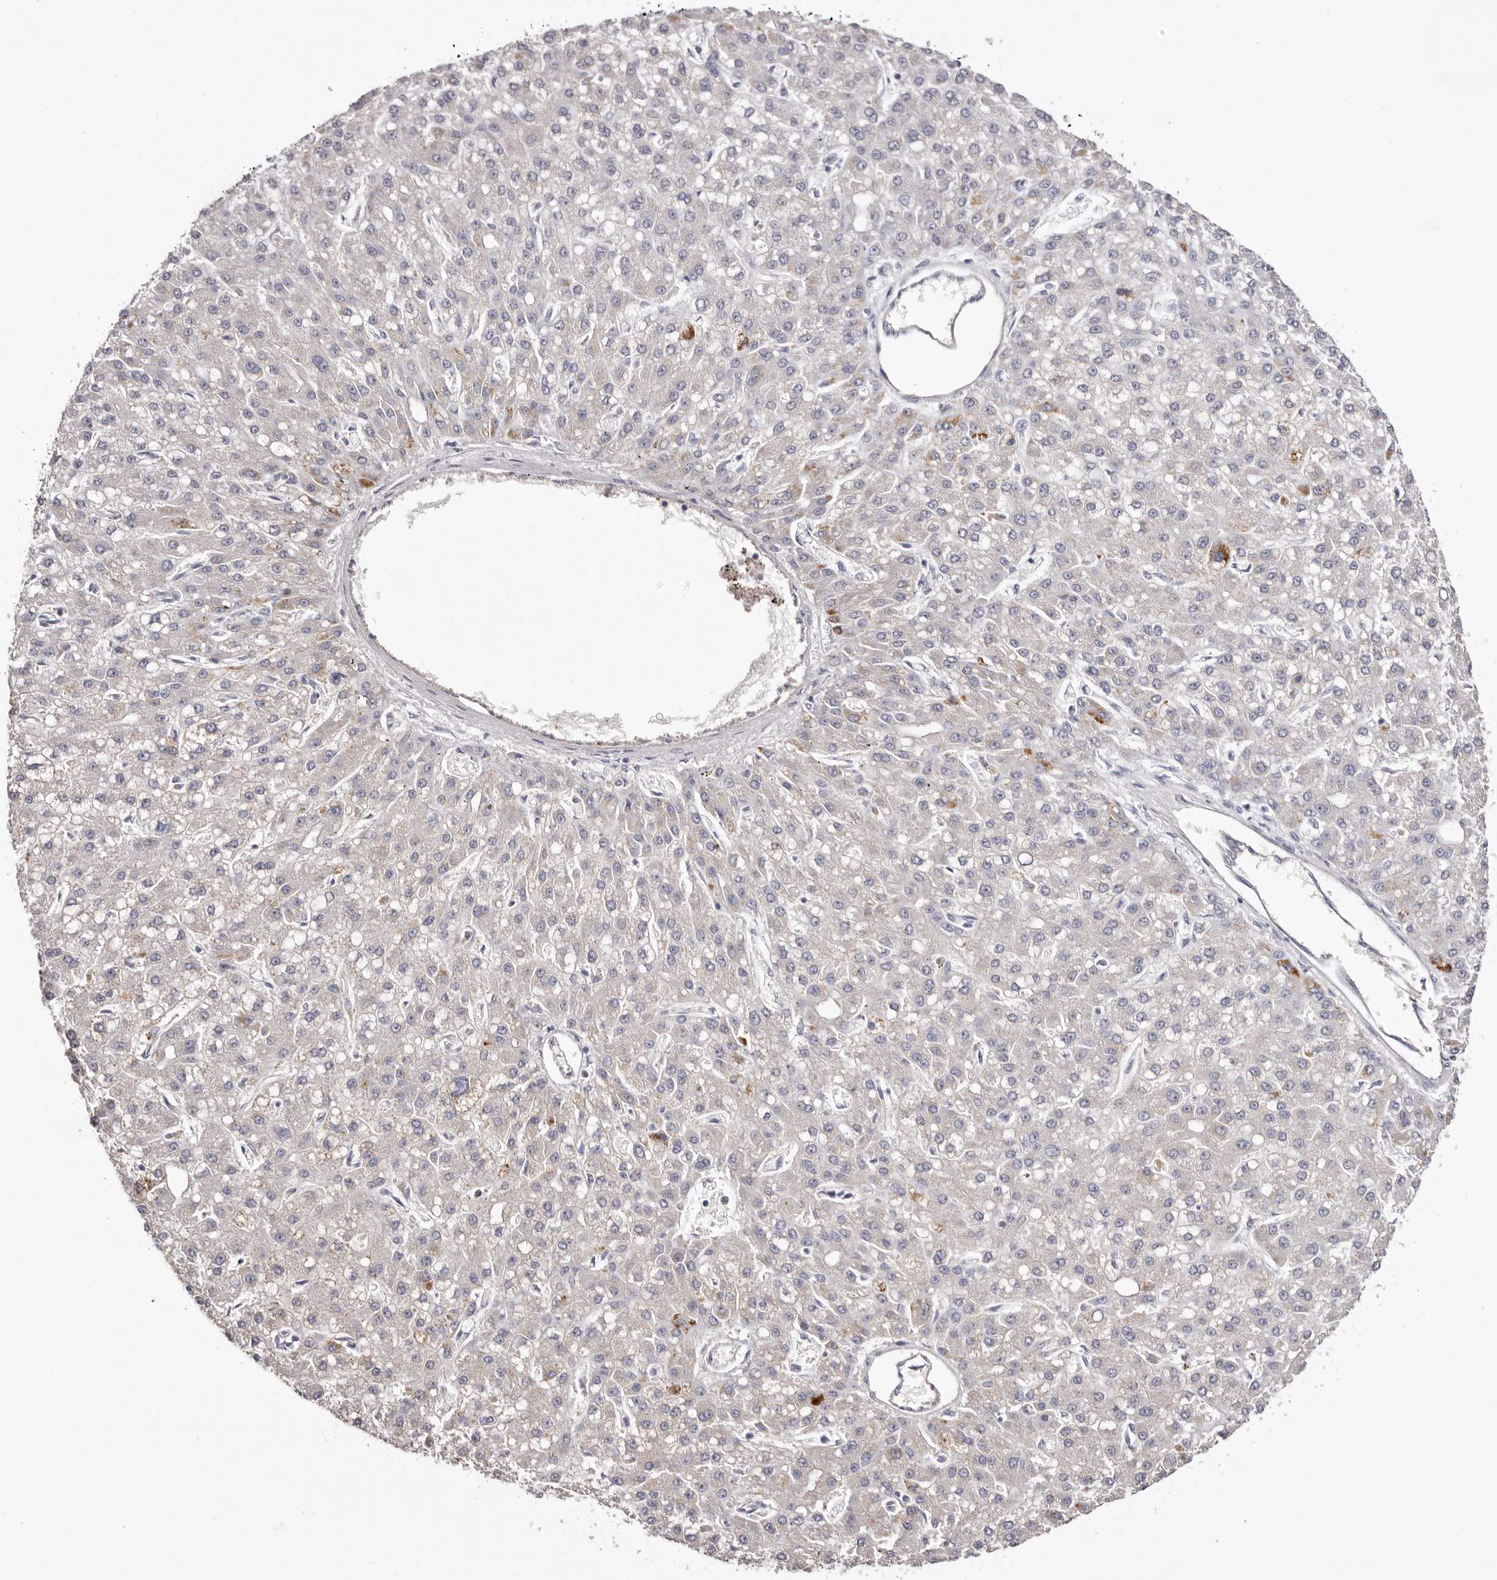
{"staining": {"intensity": "moderate", "quantity": "<25%", "location": "cytoplasmic/membranous"}, "tissue": "liver cancer", "cell_type": "Tumor cells", "image_type": "cancer", "snomed": [{"axis": "morphology", "description": "Carcinoma, Hepatocellular, NOS"}, {"axis": "topography", "description": "Liver"}], "caption": "This photomicrograph displays liver hepatocellular carcinoma stained with immunohistochemistry to label a protein in brown. The cytoplasmic/membranous of tumor cells show moderate positivity for the protein. Nuclei are counter-stained blue.", "gene": "LMLN", "patient": {"sex": "male", "age": 67}}